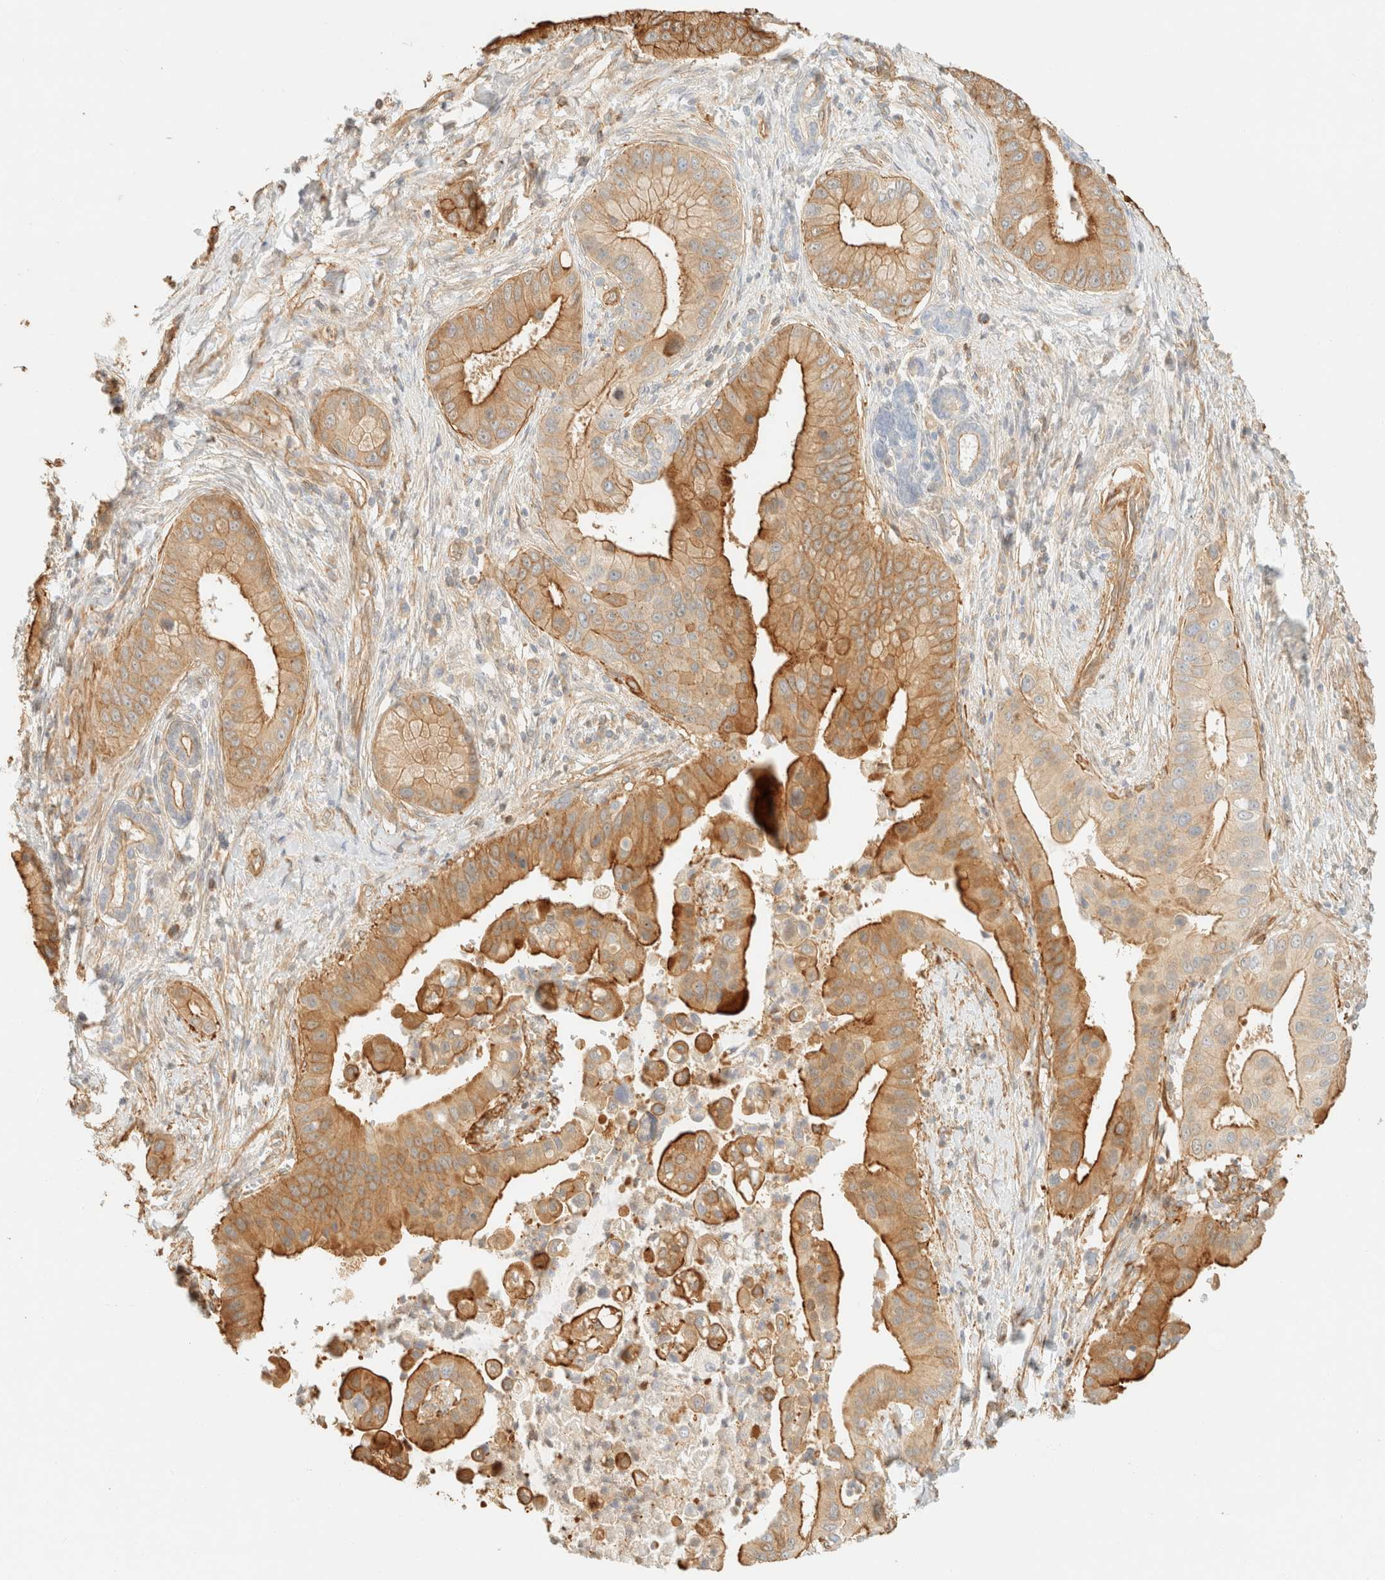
{"staining": {"intensity": "moderate", "quantity": ">75%", "location": "cytoplasmic/membranous"}, "tissue": "liver cancer", "cell_type": "Tumor cells", "image_type": "cancer", "snomed": [{"axis": "morphology", "description": "Cholangiocarcinoma"}, {"axis": "topography", "description": "Liver"}], "caption": "There is medium levels of moderate cytoplasmic/membranous staining in tumor cells of liver cancer (cholangiocarcinoma), as demonstrated by immunohistochemical staining (brown color).", "gene": "OTOP2", "patient": {"sex": "female", "age": 54}}